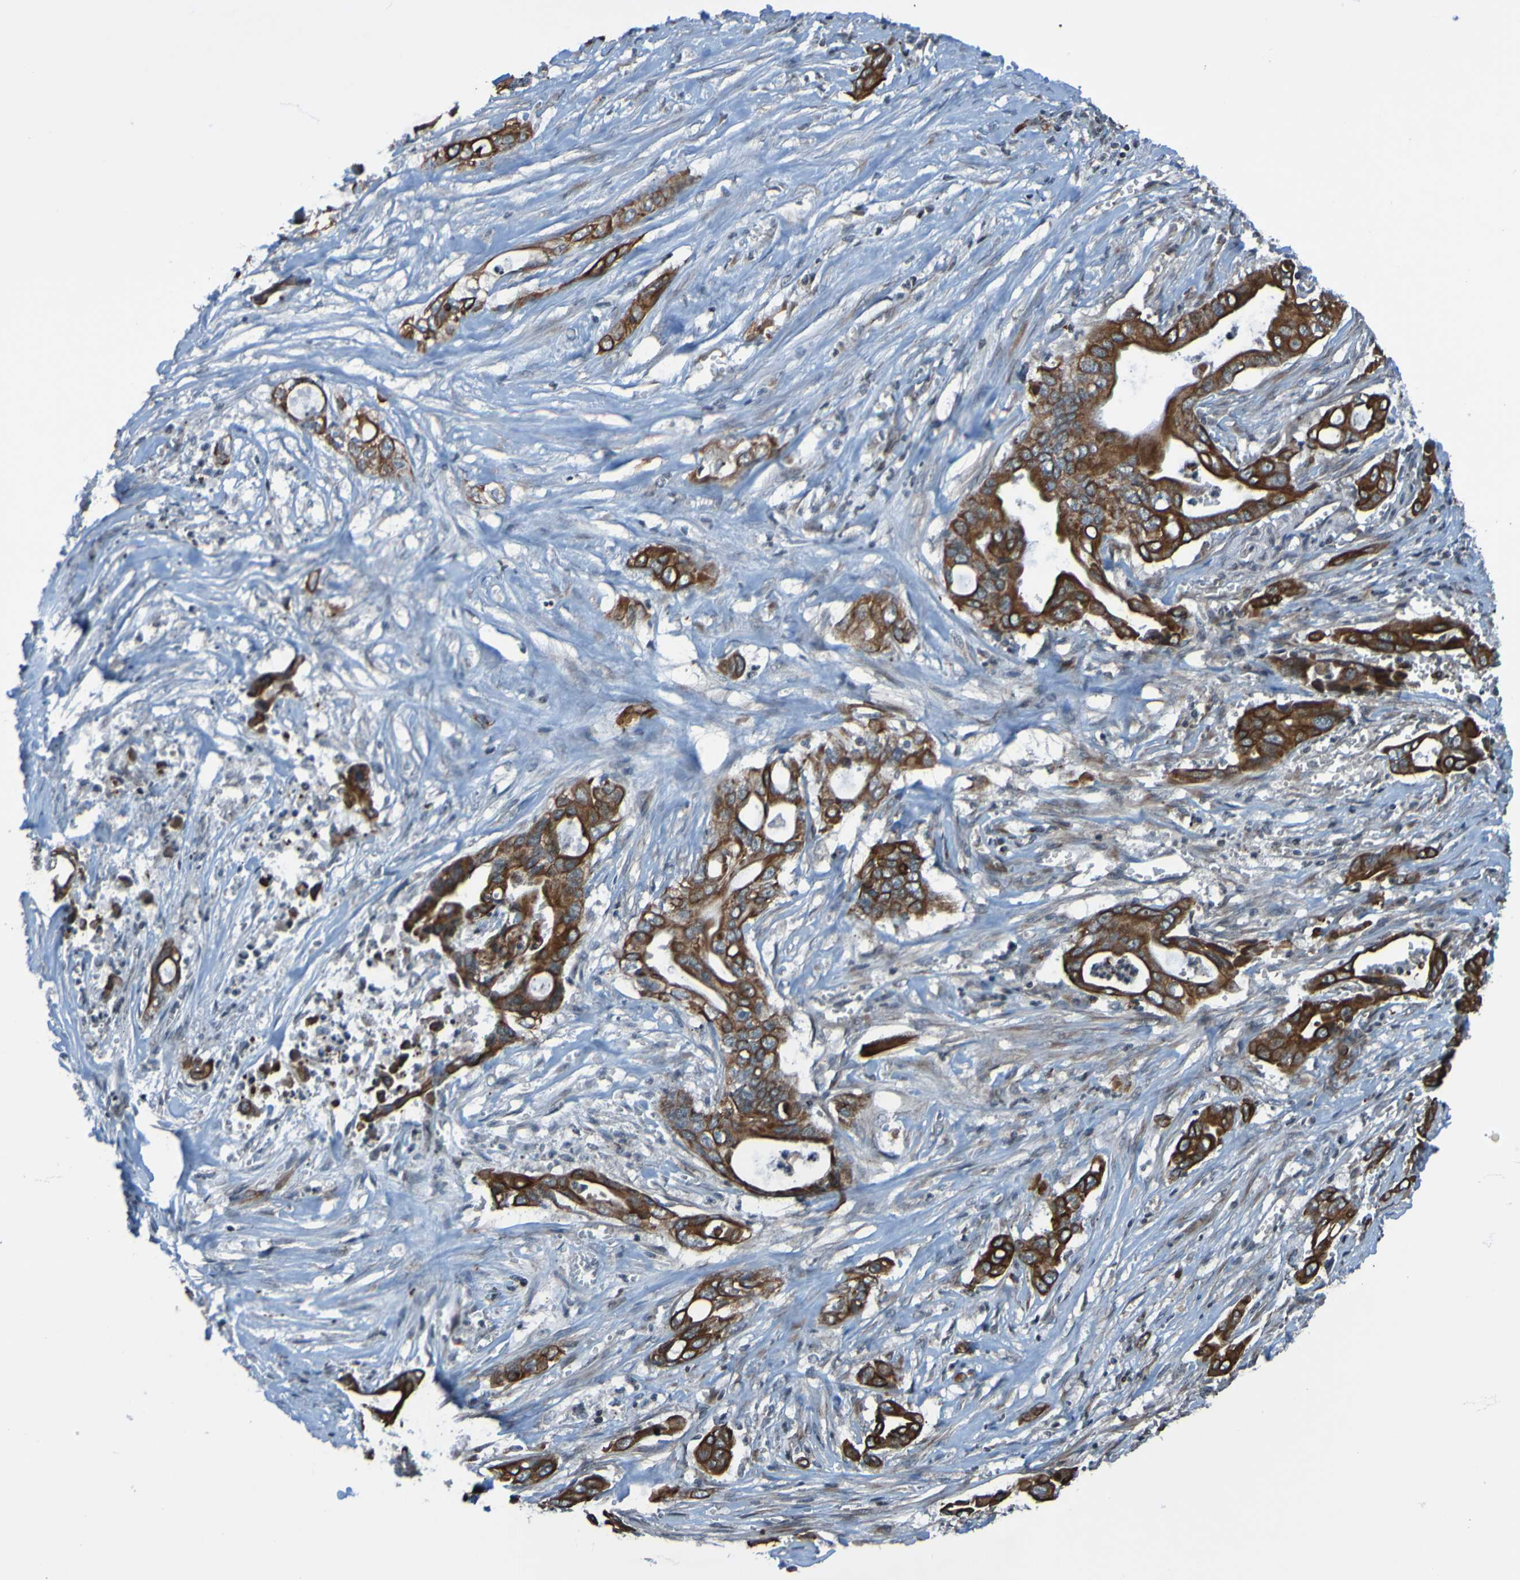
{"staining": {"intensity": "strong", "quantity": ">75%", "location": "cytoplasmic/membranous"}, "tissue": "pancreatic cancer", "cell_type": "Tumor cells", "image_type": "cancer", "snomed": [{"axis": "morphology", "description": "Adenocarcinoma, NOS"}, {"axis": "topography", "description": "Pancreas"}], "caption": "Immunohistochemical staining of human pancreatic adenocarcinoma reveals strong cytoplasmic/membranous protein positivity in approximately >75% of tumor cells.", "gene": "UNG", "patient": {"sex": "male", "age": 59}}